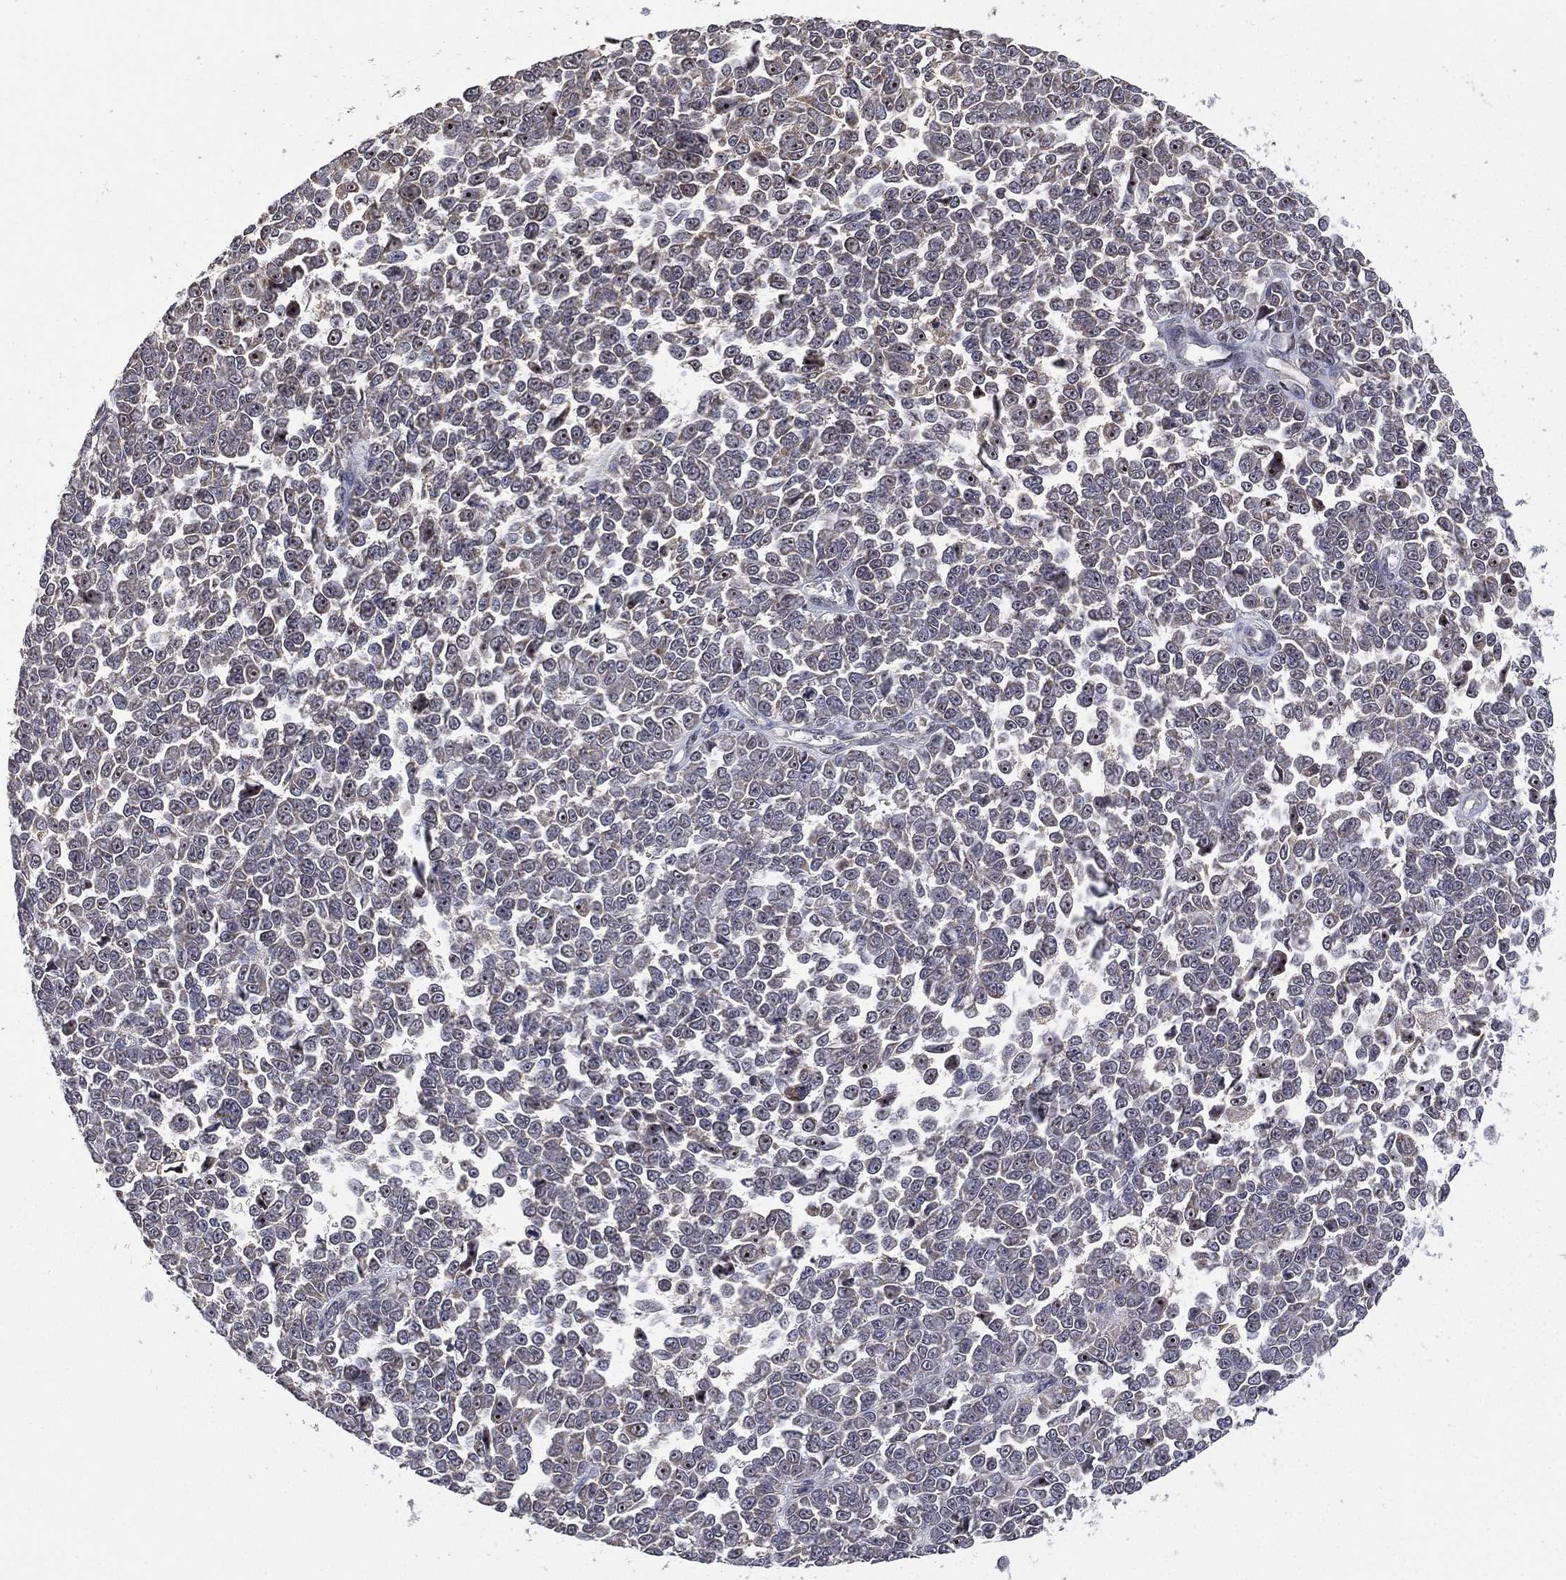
{"staining": {"intensity": "negative", "quantity": "none", "location": "none"}, "tissue": "melanoma", "cell_type": "Tumor cells", "image_type": "cancer", "snomed": [{"axis": "morphology", "description": "Malignant melanoma, NOS"}, {"axis": "topography", "description": "Skin"}], "caption": "Human melanoma stained for a protein using IHC demonstrates no positivity in tumor cells.", "gene": "NELFCD", "patient": {"sex": "female", "age": 95}}